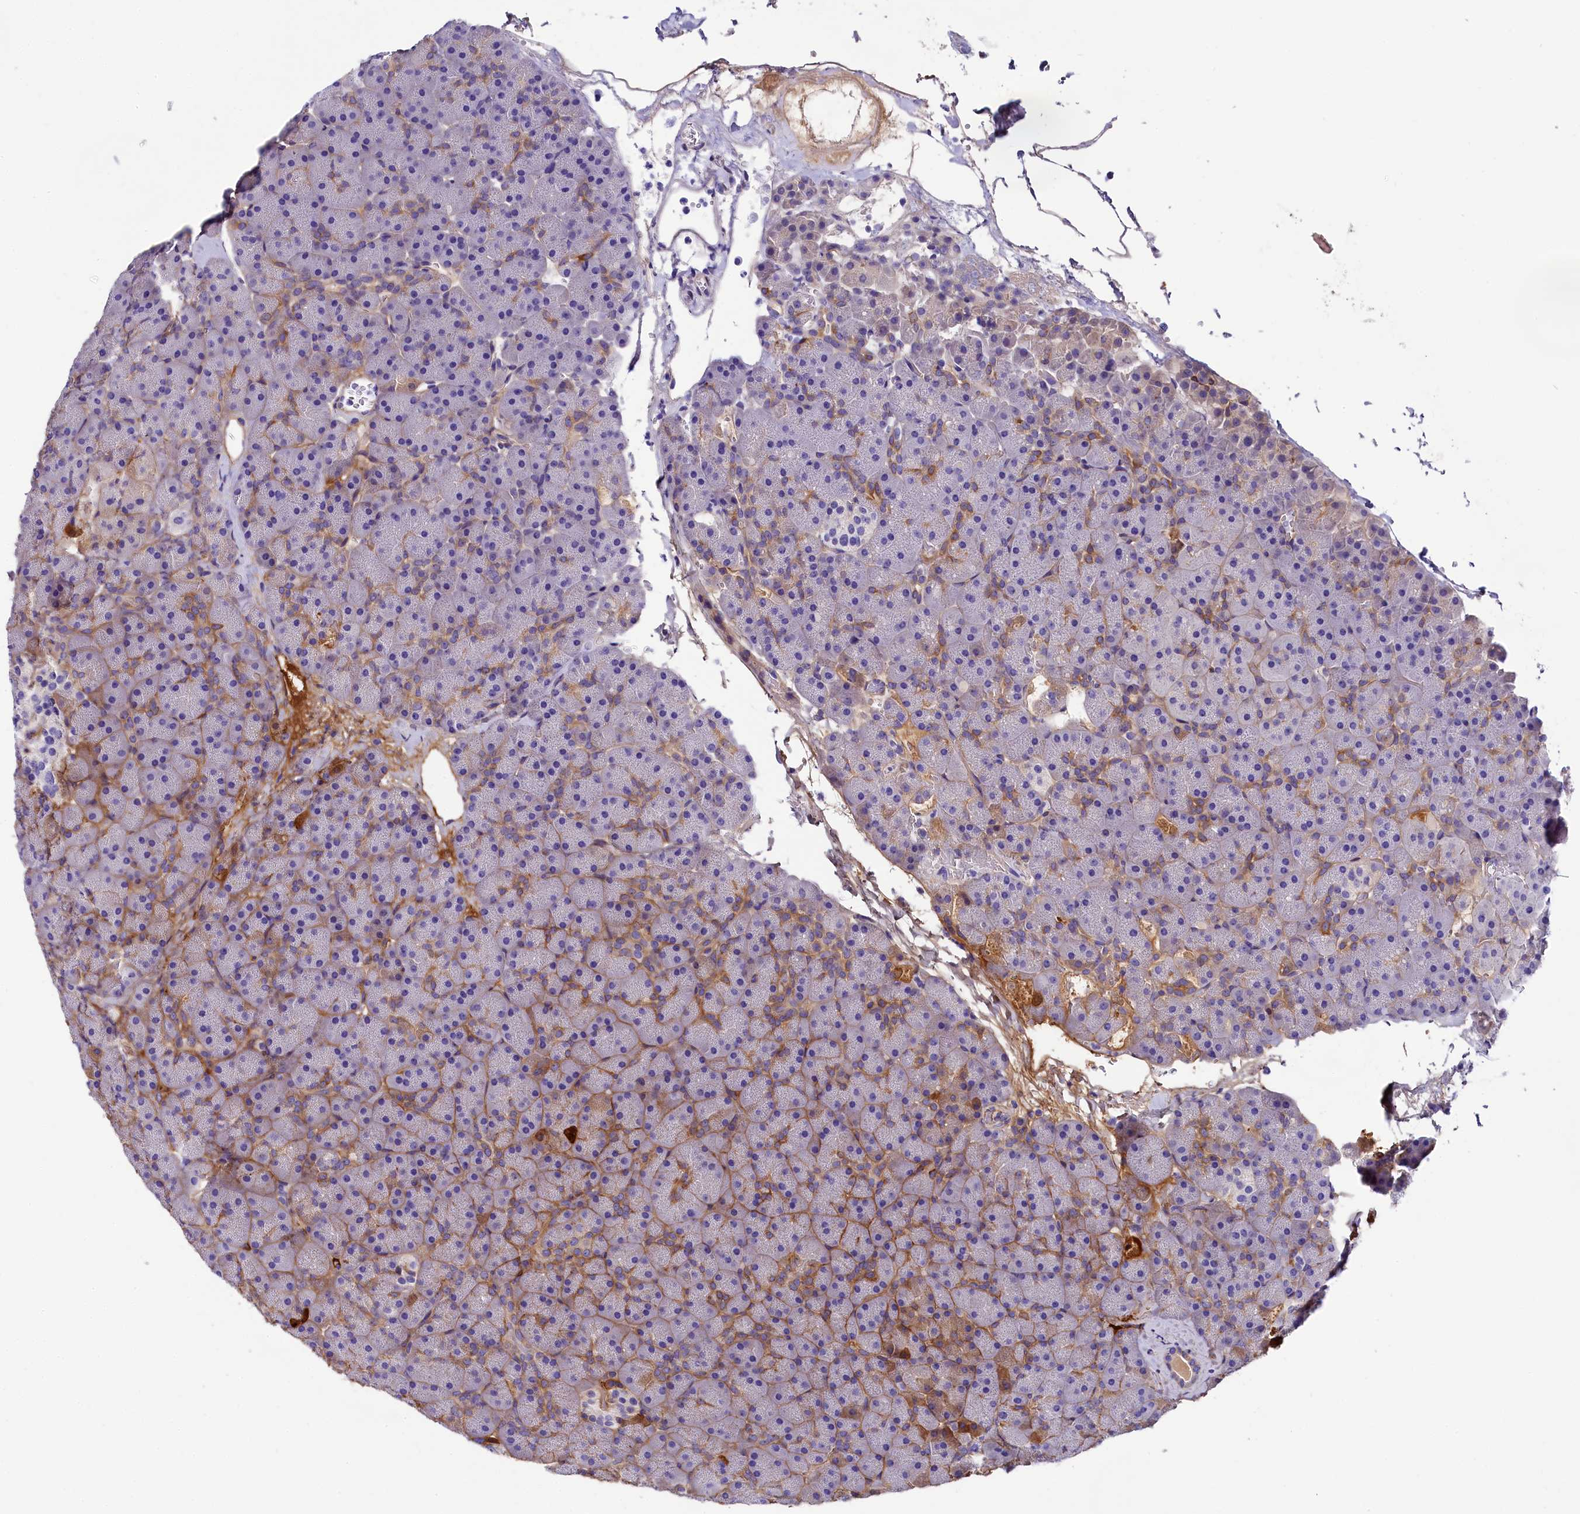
{"staining": {"intensity": "moderate", "quantity": "<25%", "location": "cytoplasmic/membranous"}, "tissue": "pancreas", "cell_type": "Exocrine glandular cells", "image_type": "normal", "snomed": [{"axis": "morphology", "description": "Normal tissue, NOS"}, {"axis": "topography", "description": "Pancreas"}], "caption": "An immunohistochemistry photomicrograph of unremarkable tissue is shown. Protein staining in brown highlights moderate cytoplasmic/membranous positivity in pancreas within exocrine glandular cells. (DAB = brown stain, brightfield microscopy at high magnification).", "gene": "SOD3", "patient": {"sex": "male", "age": 36}}